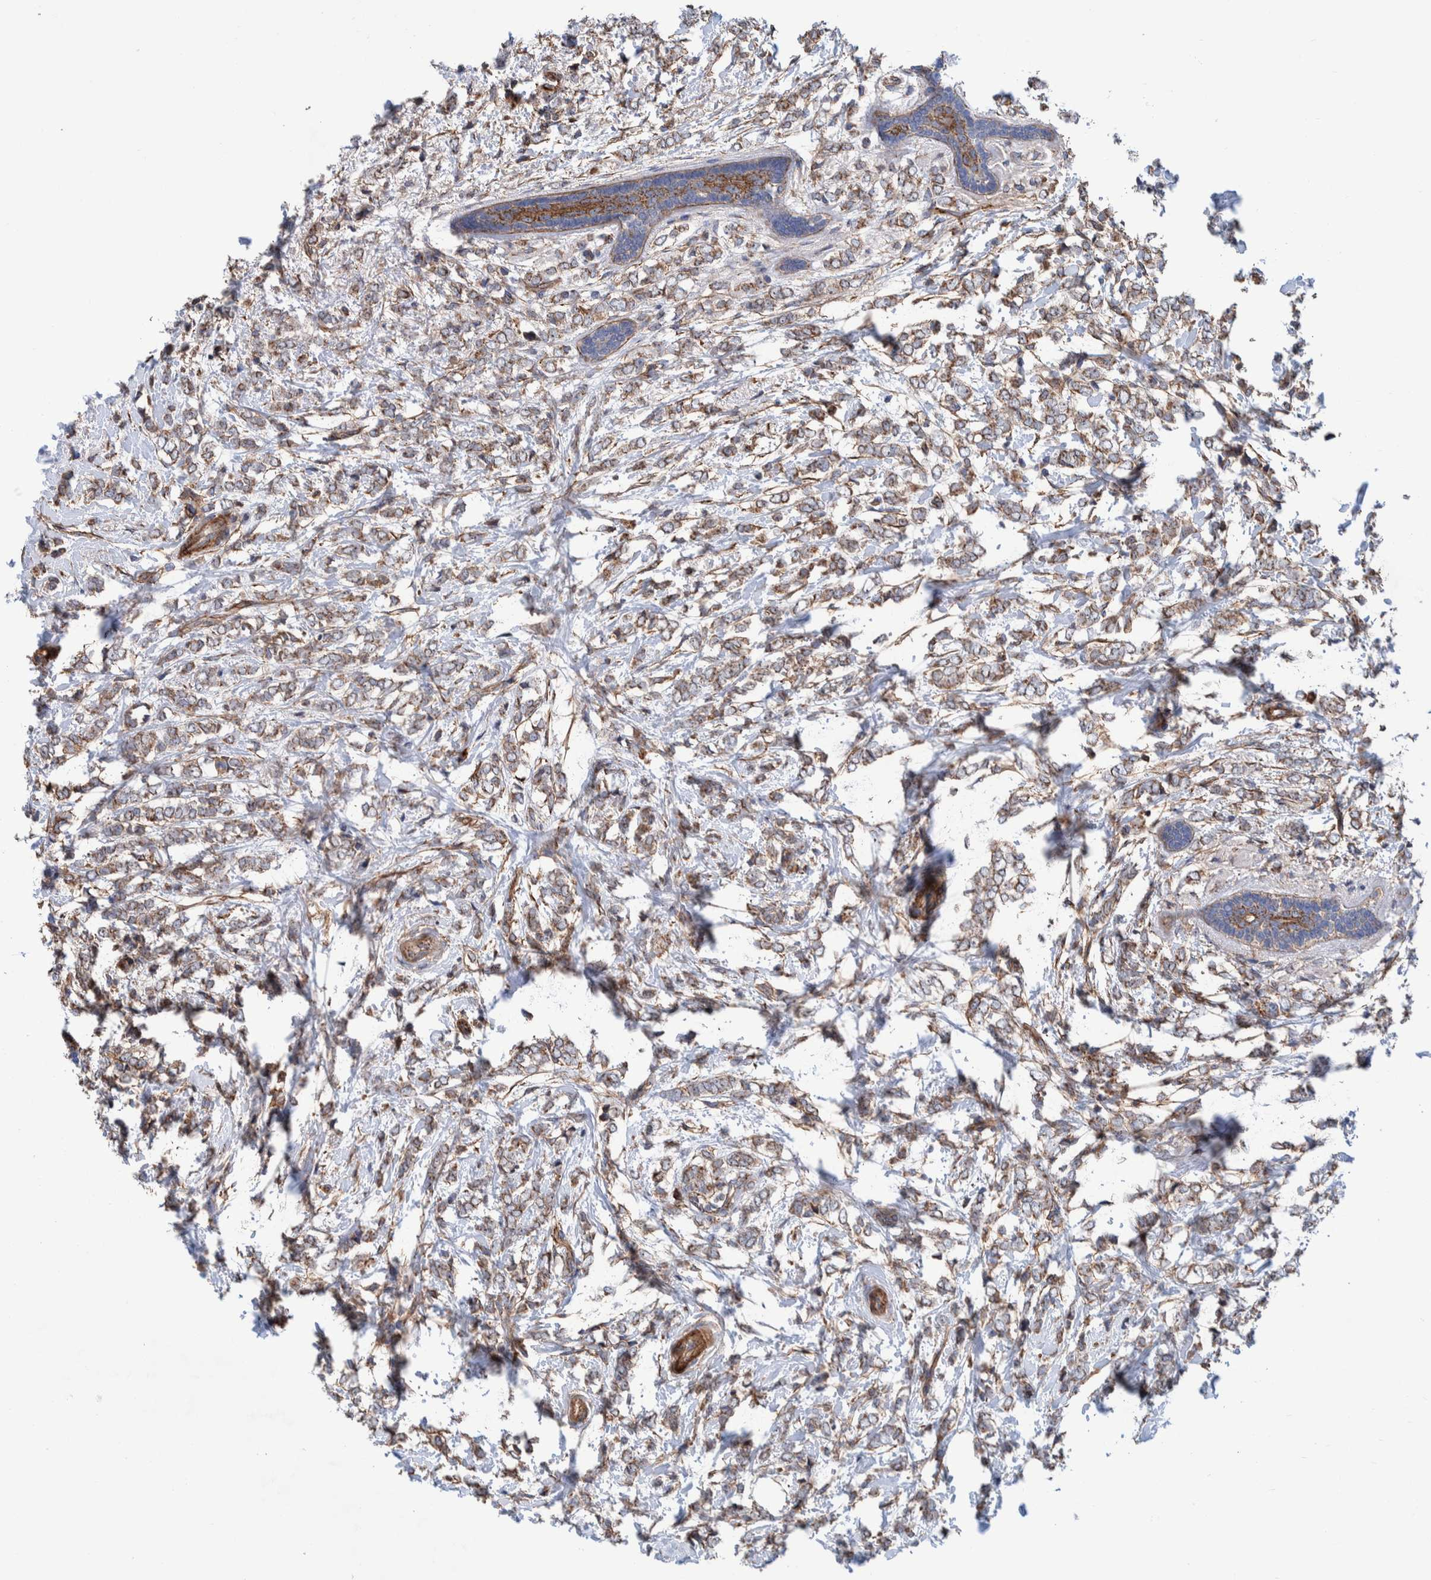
{"staining": {"intensity": "weak", "quantity": ">75%", "location": "cytoplasmic/membranous"}, "tissue": "breast cancer", "cell_type": "Tumor cells", "image_type": "cancer", "snomed": [{"axis": "morphology", "description": "Normal tissue, NOS"}, {"axis": "morphology", "description": "Lobular carcinoma"}, {"axis": "topography", "description": "Breast"}], "caption": "Immunohistochemical staining of breast cancer demonstrates weak cytoplasmic/membranous protein expression in about >75% of tumor cells. The protein of interest is stained brown, and the nuclei are stained in blue (DAB (3,3'-diaminobenzidine) IHC with brightfield microscopy, high magnification).", "gene": "SLC25A10", "patient": {"sex": "female", "age": 47}}